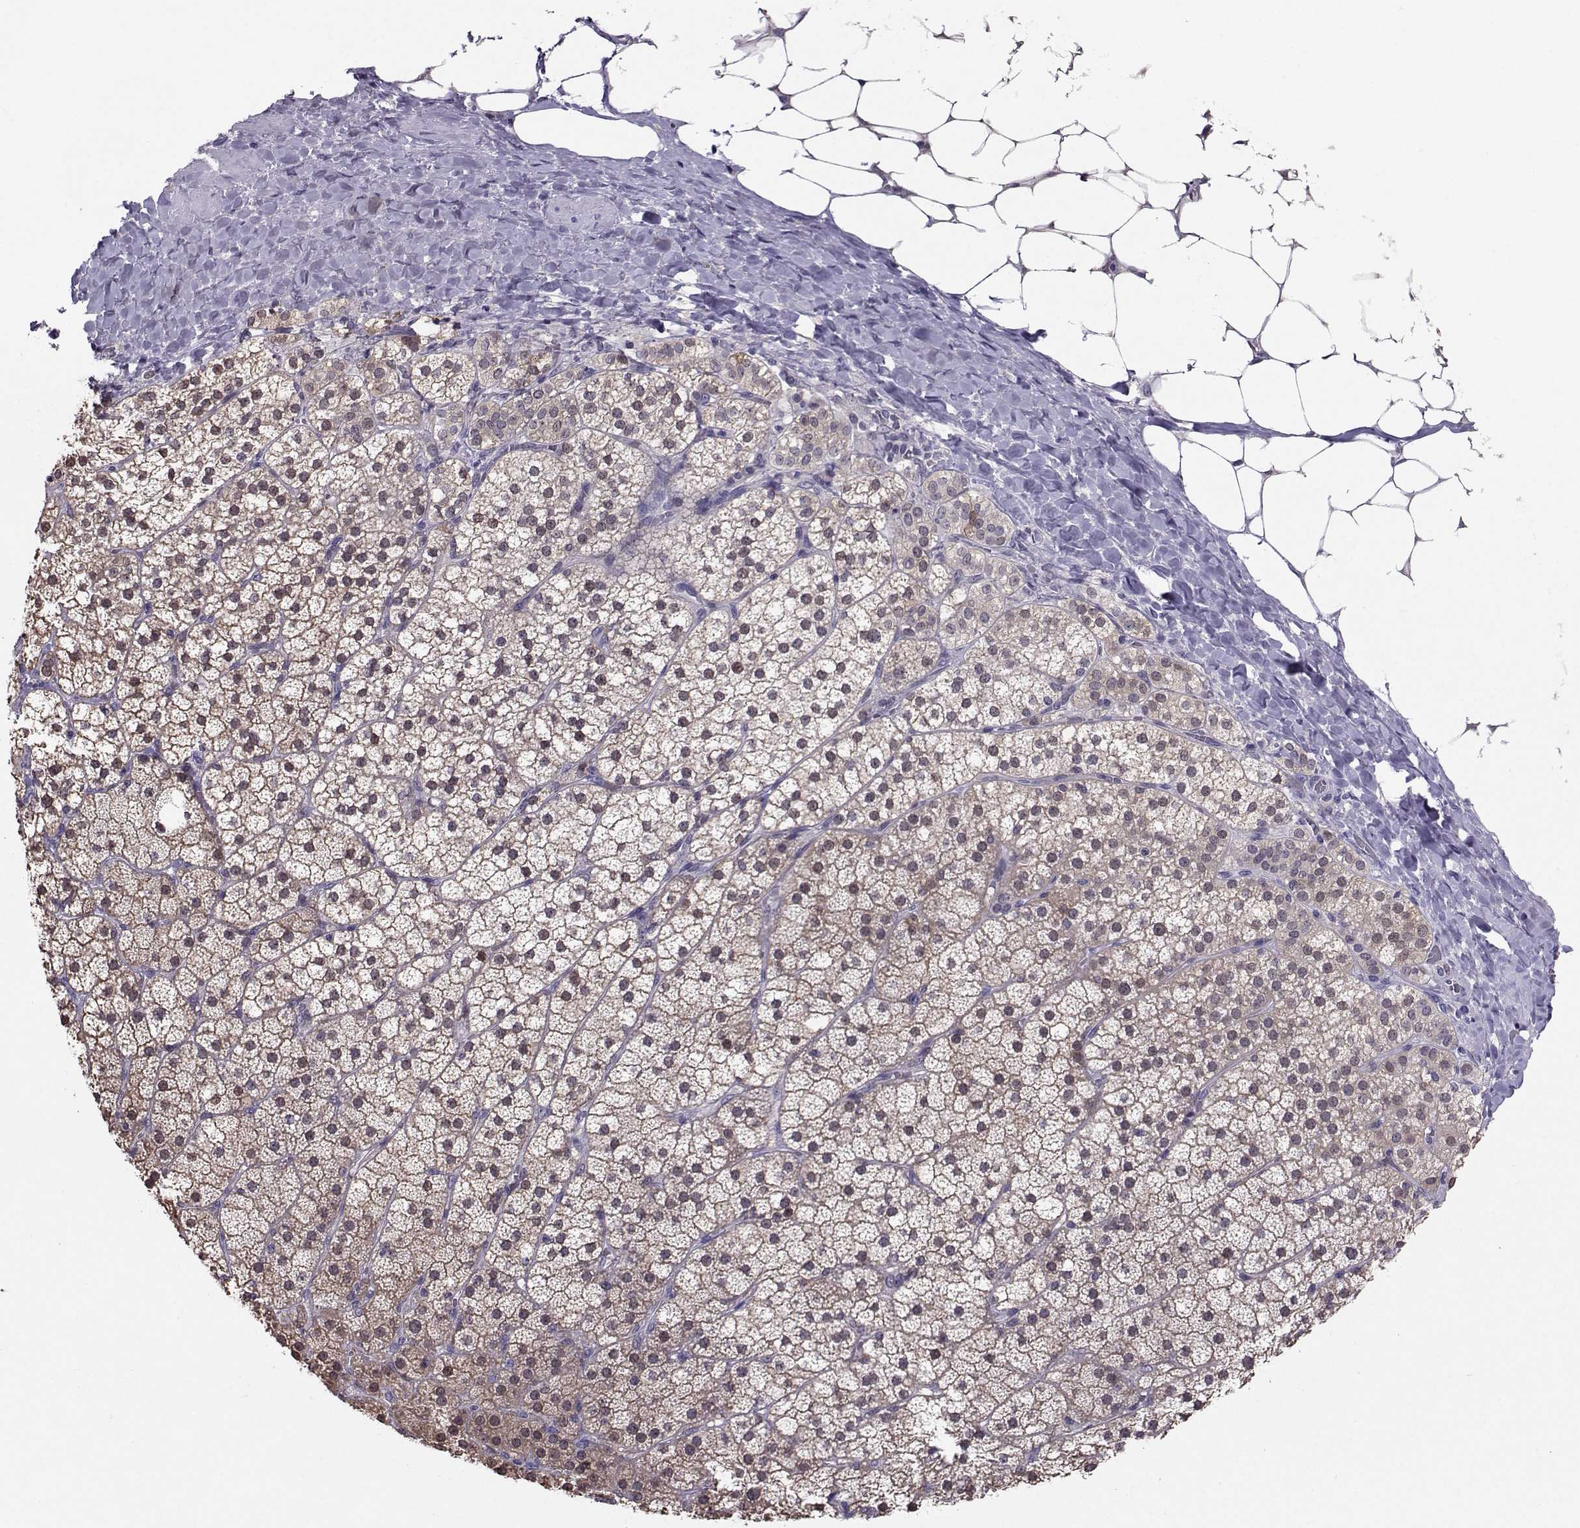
{"staining": {"intensity": "weak", "quantity": "25%-75%", "location": "cytoplasmic/membranous"}, "tissue": "adrenal gland", "cell_type": "Glandular cells", "image_type": "normal", "snomed": [{"axis": "morphology", "description": "Normal tissue, NOS"}, {"axis": "topography", "description": "Adrenal gland"}], "caption": "A high-resolution image shows immunohistochemistry (IHC) staining of normal adrenal gland, which reveals weak cytoplasmic/membranous positivity in approximately 25%-75% of glandular cells.", "gene": "PGK1", "patient": {"sex": "male", "age": 53}}